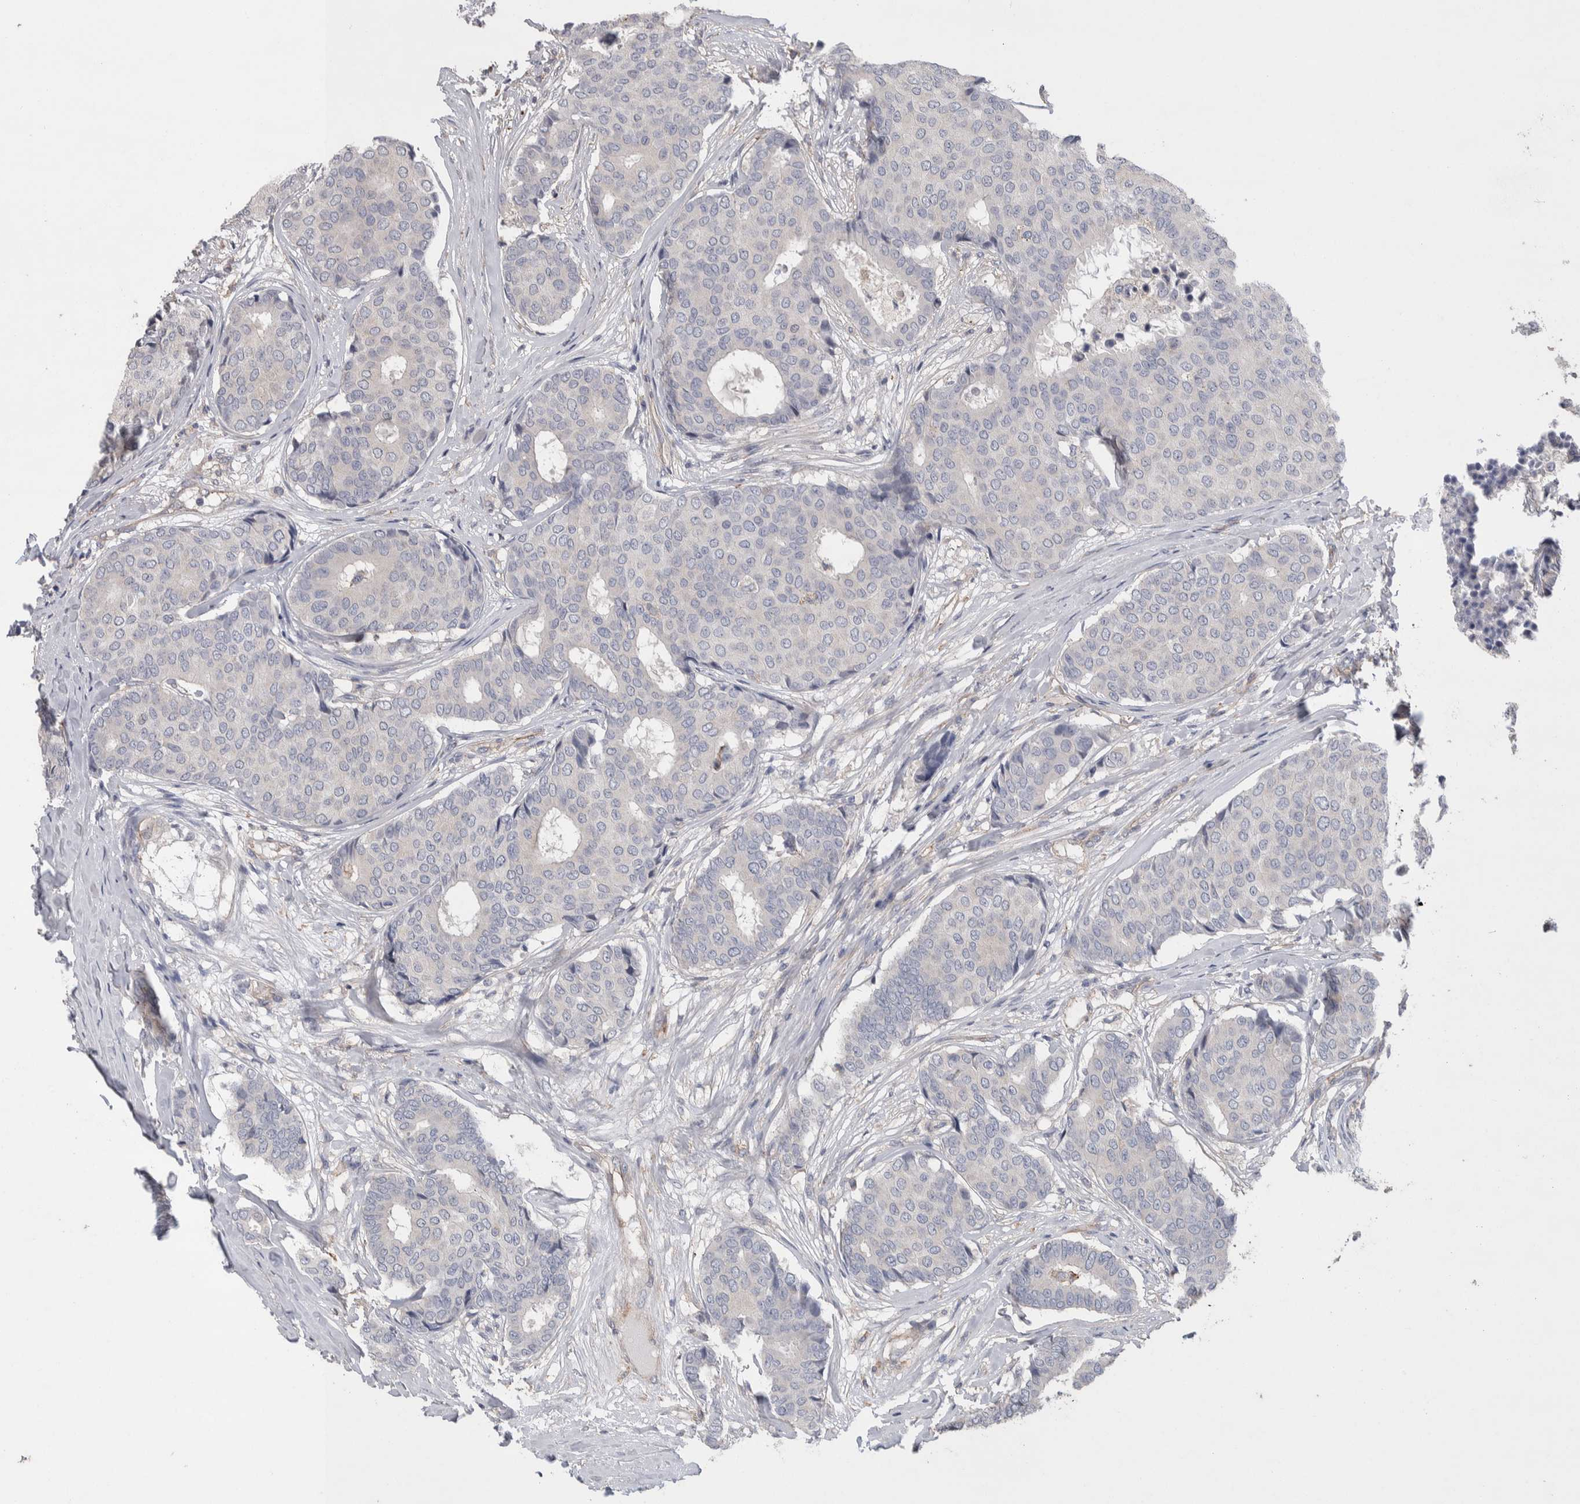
{"staining": {"intensity": "negative", "quantity": "none", "location": "none"}, "tissue": "breast cancer", "cell_type": "Tumor cells", "image_type": "cancer", "snomed": [{"axis": "morphology", "description": "Duct carcinoma"}, {"axis": "topography", "description": "Breast"}], "caption": "The IHC micrograph has no significant staining in tumor cells of breast cancer (invasive ductal carcinoma) tissue.", "gene": "GCNA", "patient": {"sex": "female", "age": 75}}